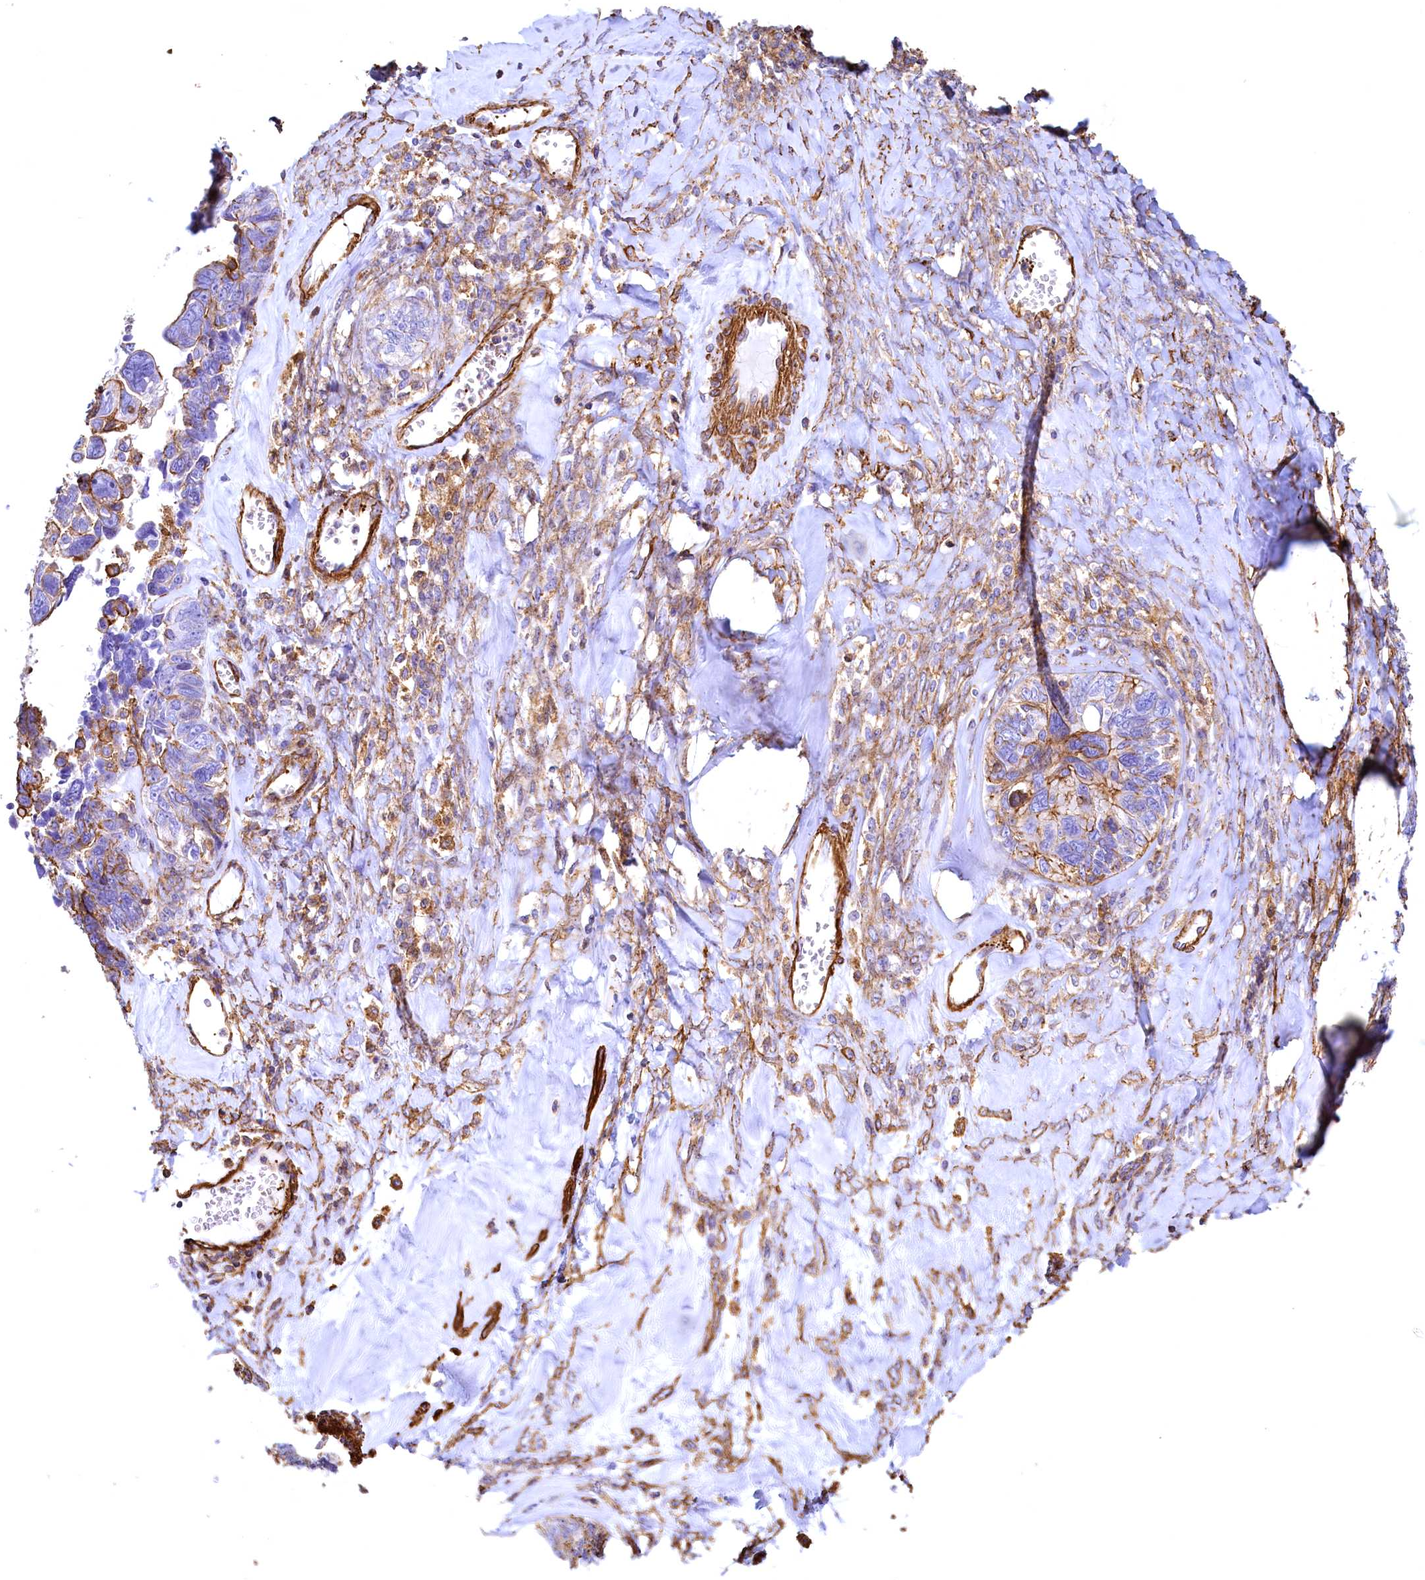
{"staining": {"intensity": "moderate", "quantity": "25%-75%", "location": "cytoplasmic/membranous"}, "tissue": "ovarian cancer", "cell_type": "Tumor cells", "image_type": "cancer", "snomed": [{"axis": "morphology", "description": "Cystadenocarcinoma, serous, NOS"}, {"axis": "topography", "description": "Ovary"}], "caption": "Immunohistochemistry (IHC) photomicrograph of neoplastic tissue: ovarian serous cystadenocarcinoma stained using immunohistochemistry shows medium levels of moderate protein expression localized specifically in the cytoplasmic/membranous of tumor cells, appearing as a cytoplasmic/membranous brown color.", "gene": "THBS1", "patient": {"sex": "female", "age": 79}}